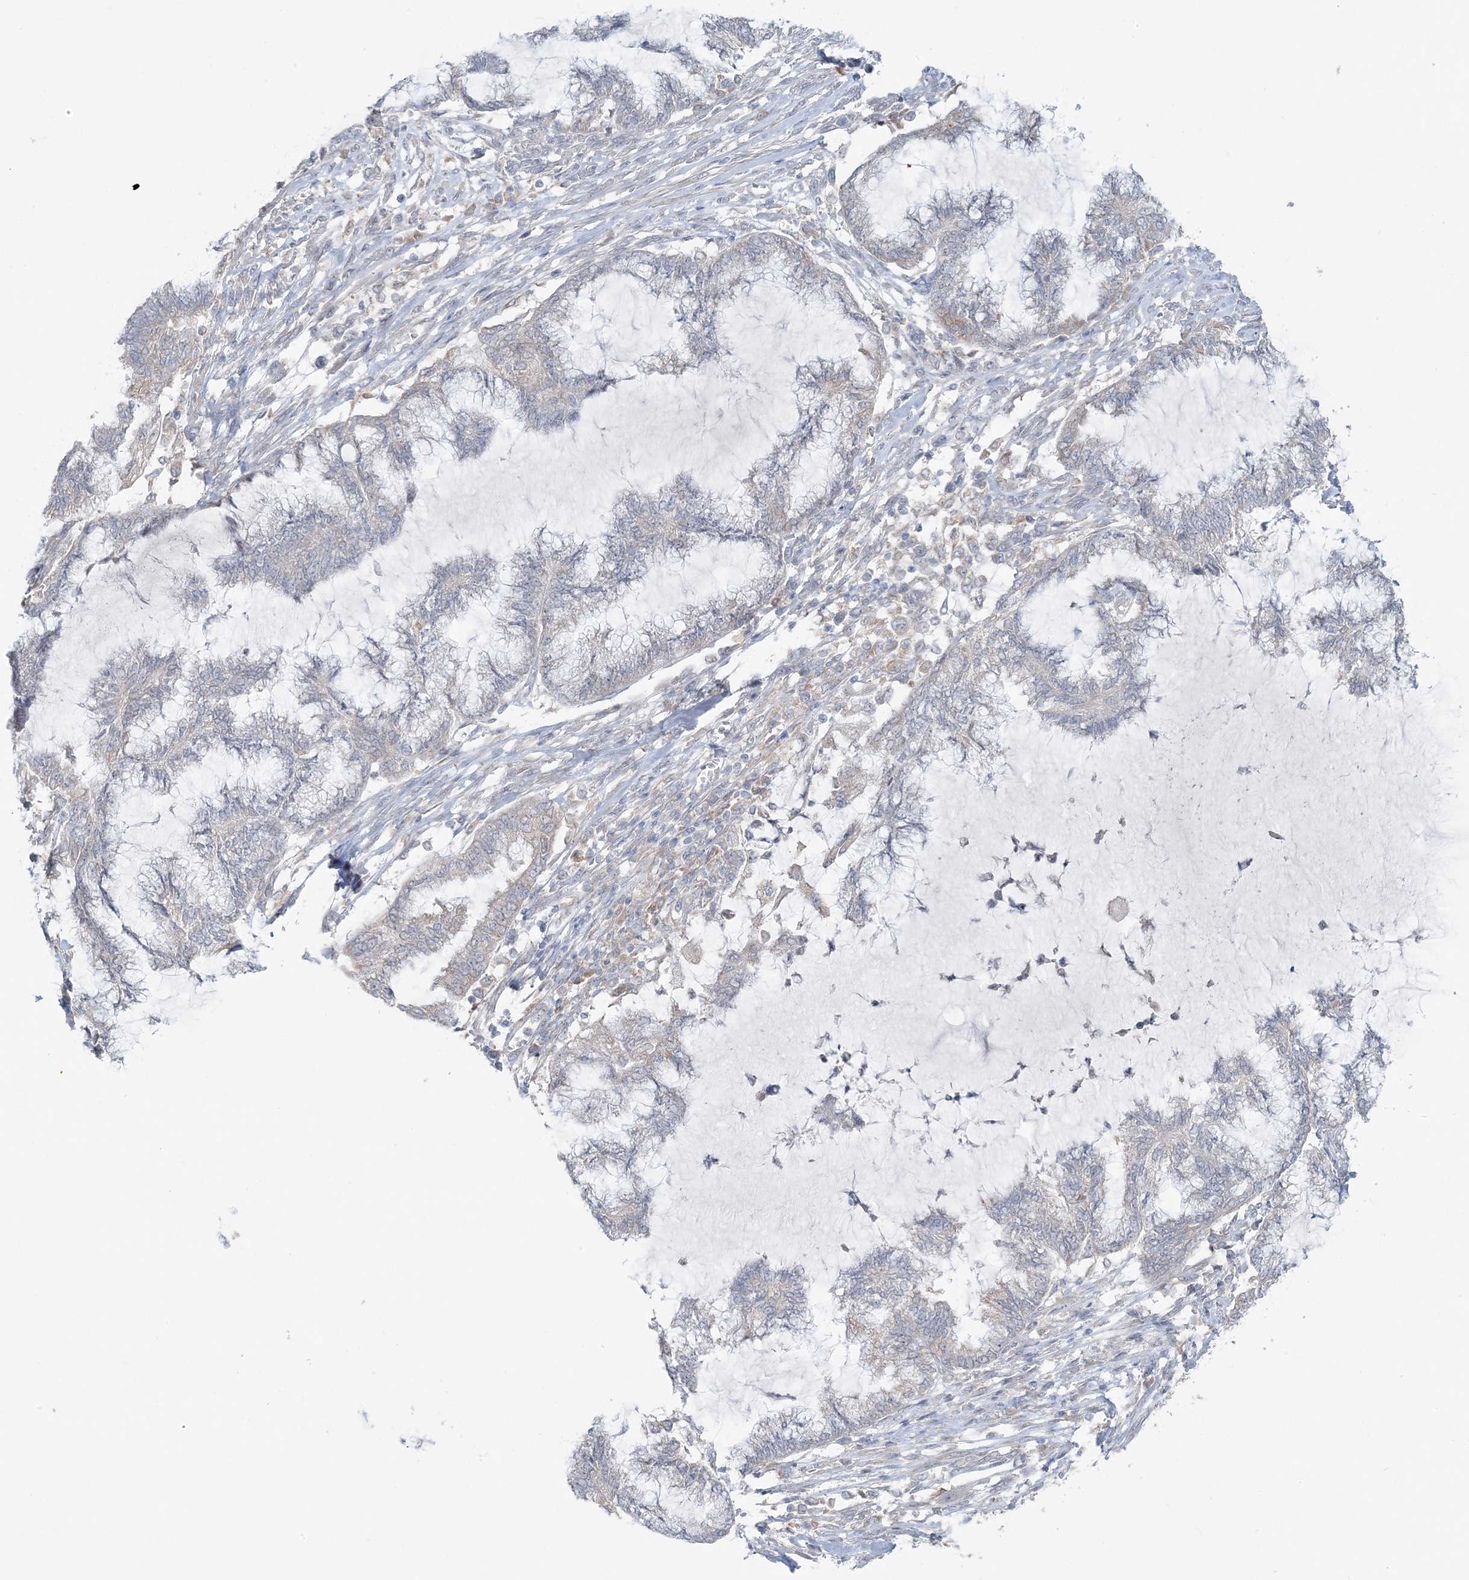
{"staining": {"intensity": "negative", "quantity": "none", "location": "none"}, "tissue": "endometrial cancer", "cell_type": "Tumor cells", "image_type": "cancer", "snomed": [{"axis": "morphology", "description": "Adenocarcinoma, NOS"}, {"axis": "topography", "description": "Endometrium"}], "caption": "This is an immunohistochemistry (IHC) histopathology image of human endometrial cancer. There is no expression in tumor cells.", "gene": "EEFSEC", "patient": {"sex": "female", "age": 86}}